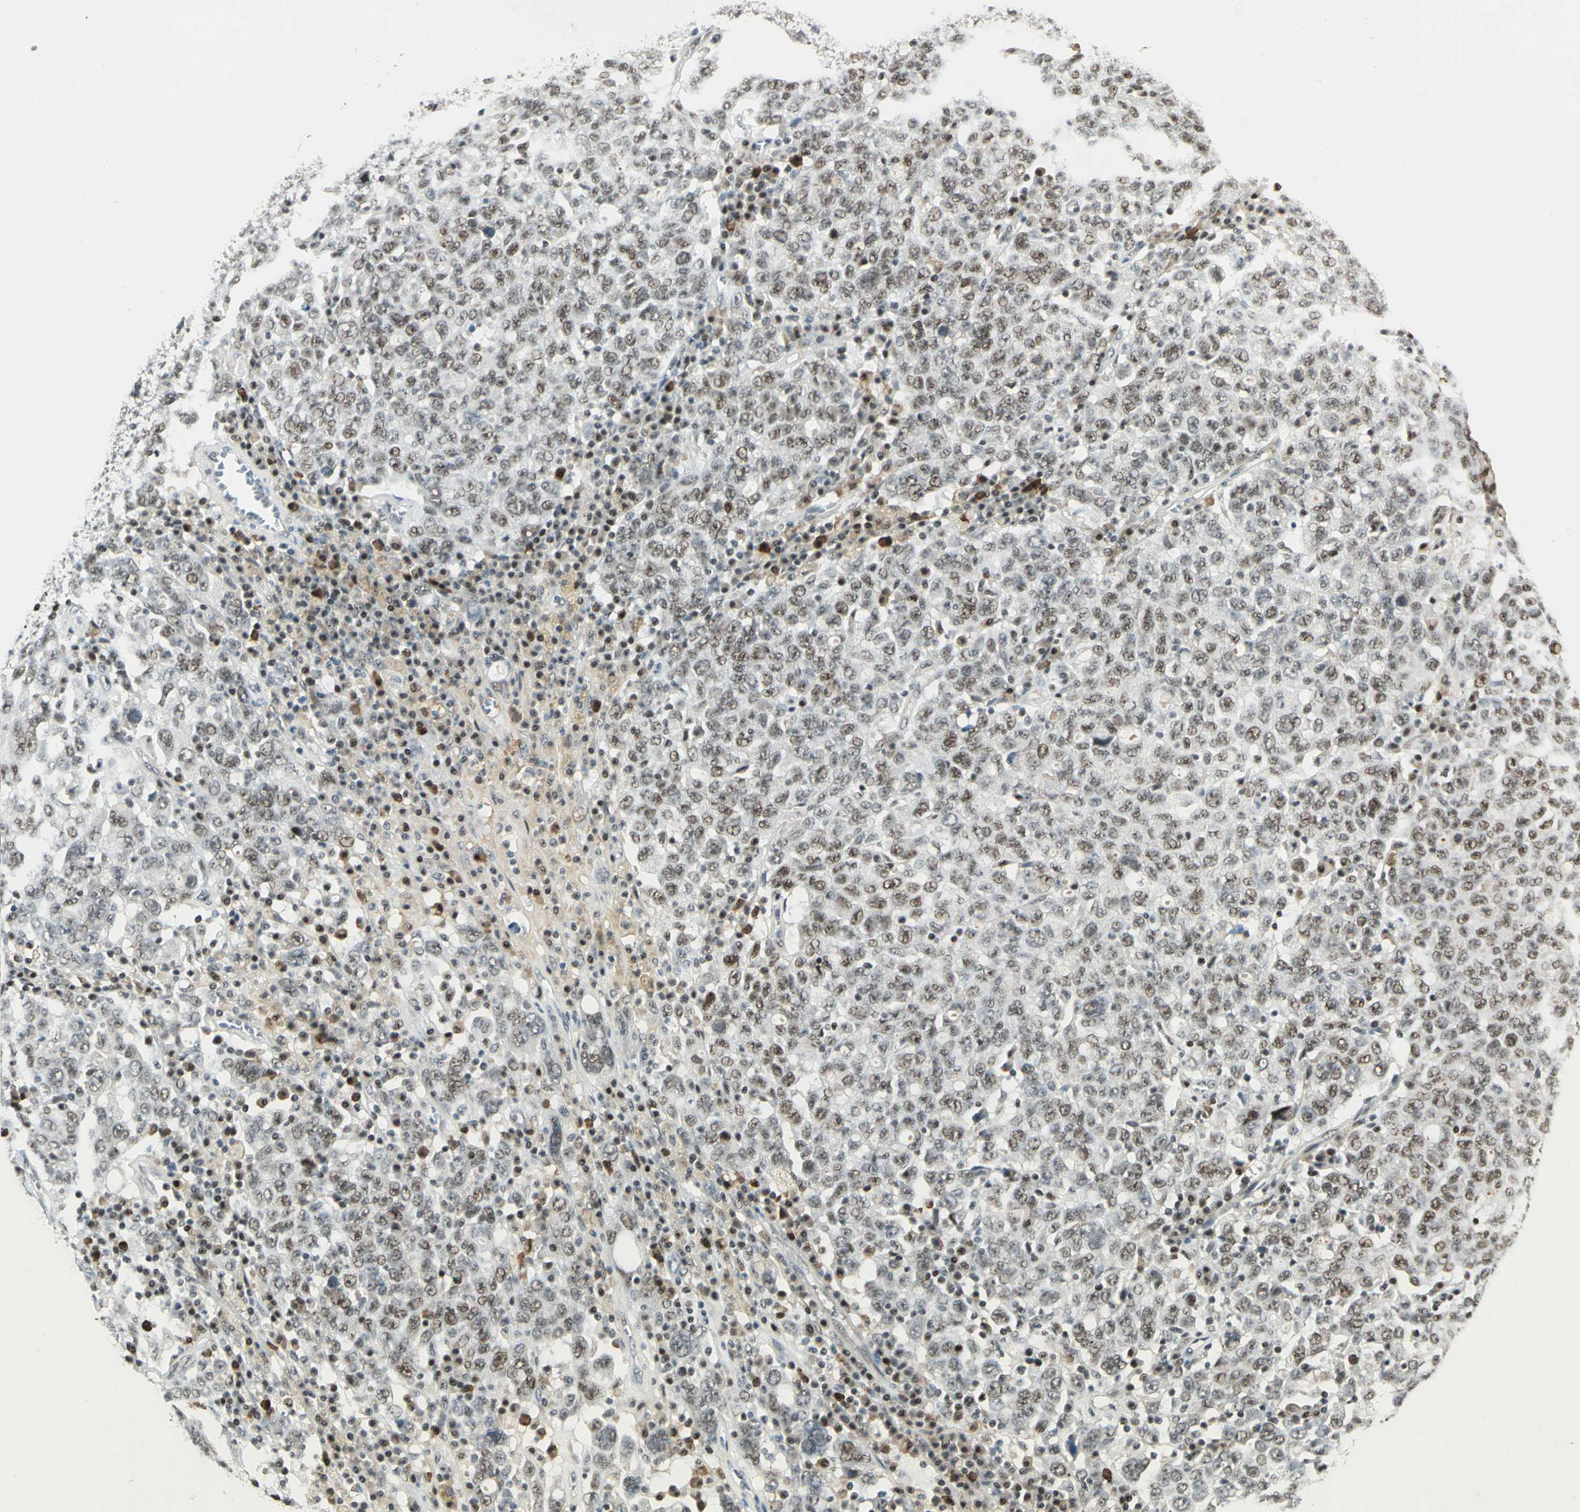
{"staining": {"intensity": "moderate", "quantity": ">75%", "location": "nuclear"}, "tissue": "ovarian cancer", "cell_type": "Tumor cells", "image_type": "cancer", "snomed": [{"axis": "morphology", "description": "Carcinoma, endometroid"}, {"axis": "topography", "description": "Ovary"}], "caption": "Immunohistochemistry (IHC) of endometroid carcinoma (ovarian) displays medium levels of moderate nuclear staining in approximately >75% of tumor cells. (brown staining indicates protein expression, while blue staining denotes nuclei).", "gene": "CCNT1", "patient": {"sex": "female", "age": 62}}